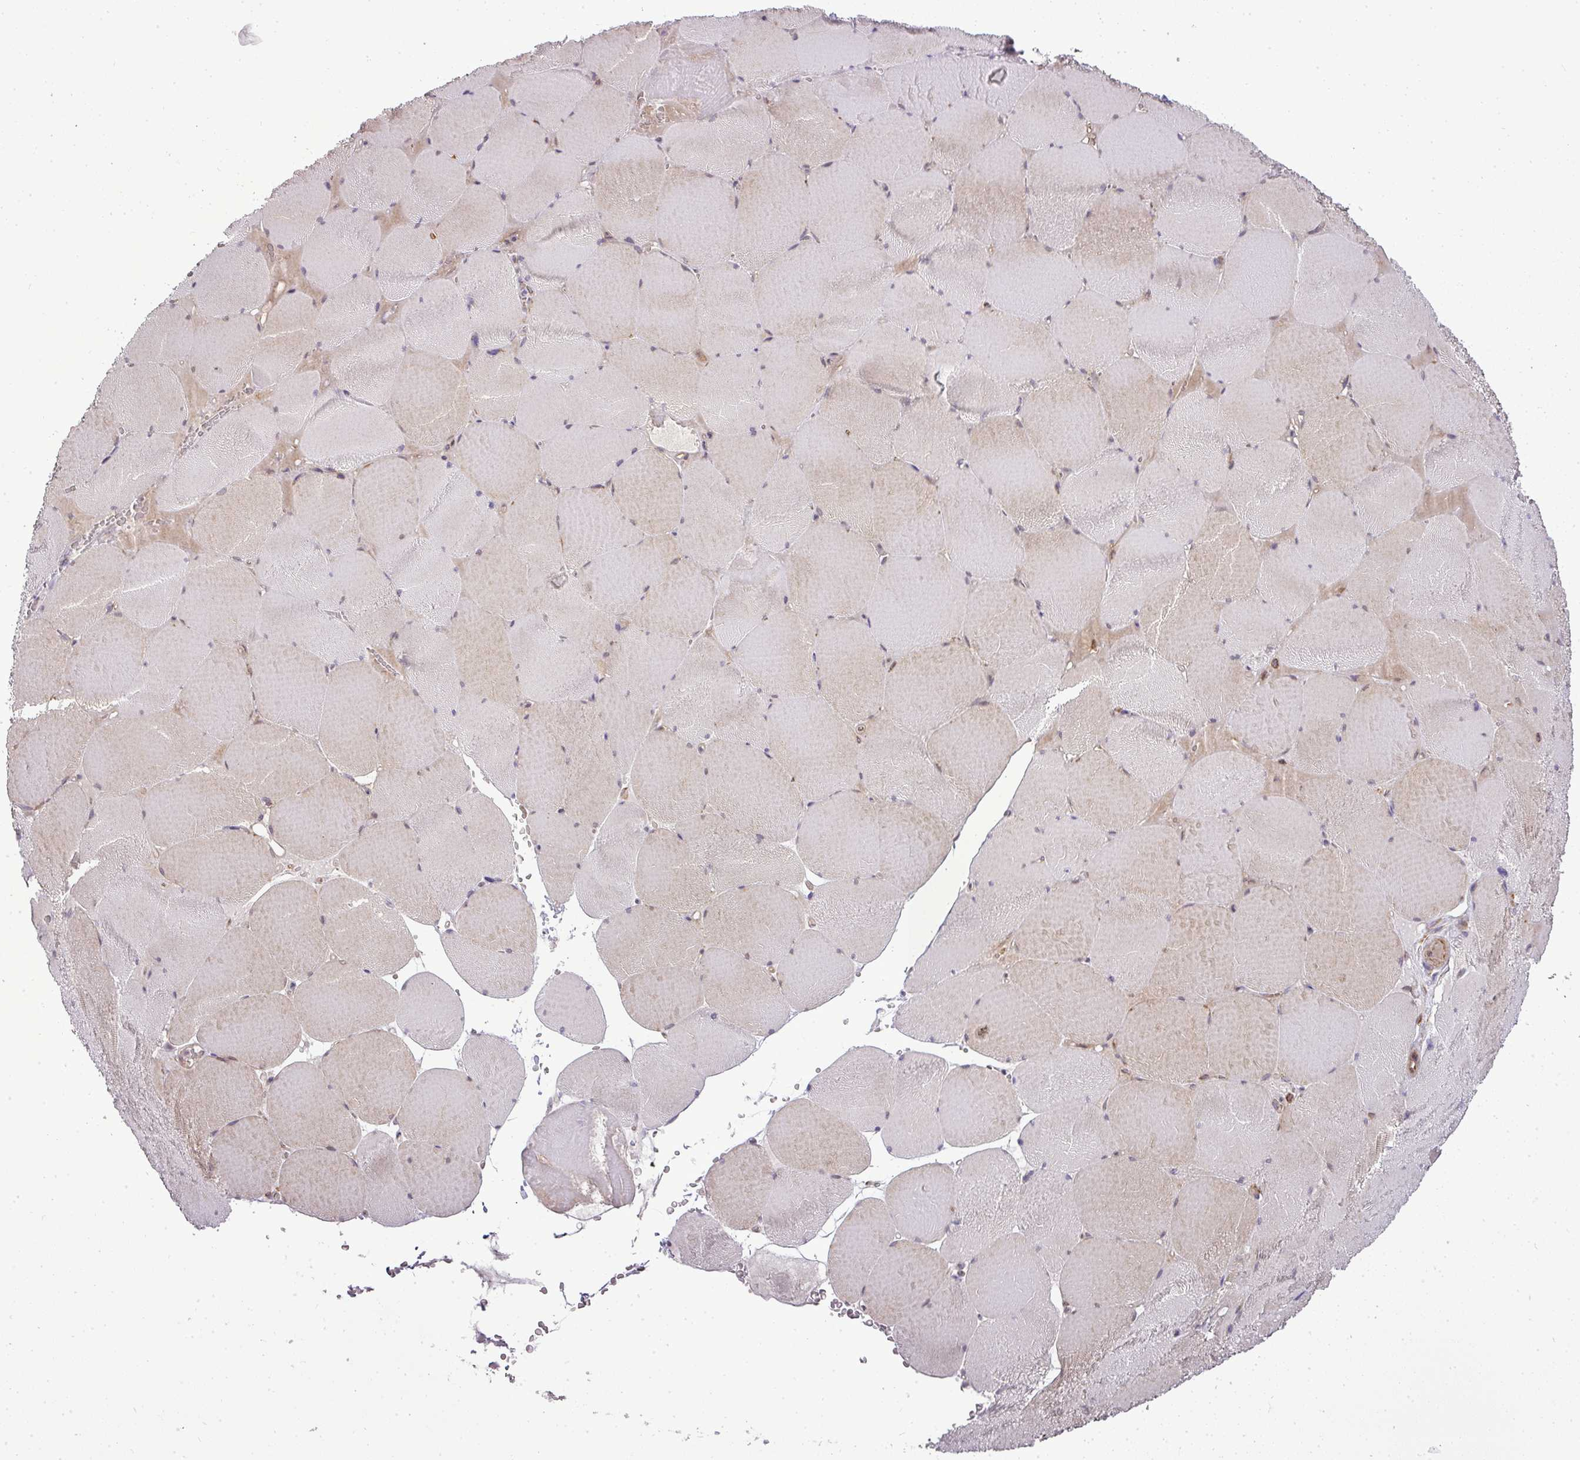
{"staining": {"intensity": "weak", "quantity": "25%-75%", "location": "cytoplasmic/membranous"}, "tissue": "skeletal muscle", "cell_type": "Myocytes", "image_type": "normal", "snomed": [{"axis": "morphology", "description": "Normal tissue, NOS"}, {"axis": "topography", "description": "Skeletal muscle"}, {"axis": "topography", "description": "Head-Neck"}], "caption": "Immunohistochemistry (IHC) (DAB (3,3'-diaminobenzidine)) staining of benign skeletal muscle exhibits weak cytoplasmic/membranous protein positivity in approximately 25%-75% of myocytes.", "gene": "PDRG1", "patient": {"sex": "male", "age": 66}}